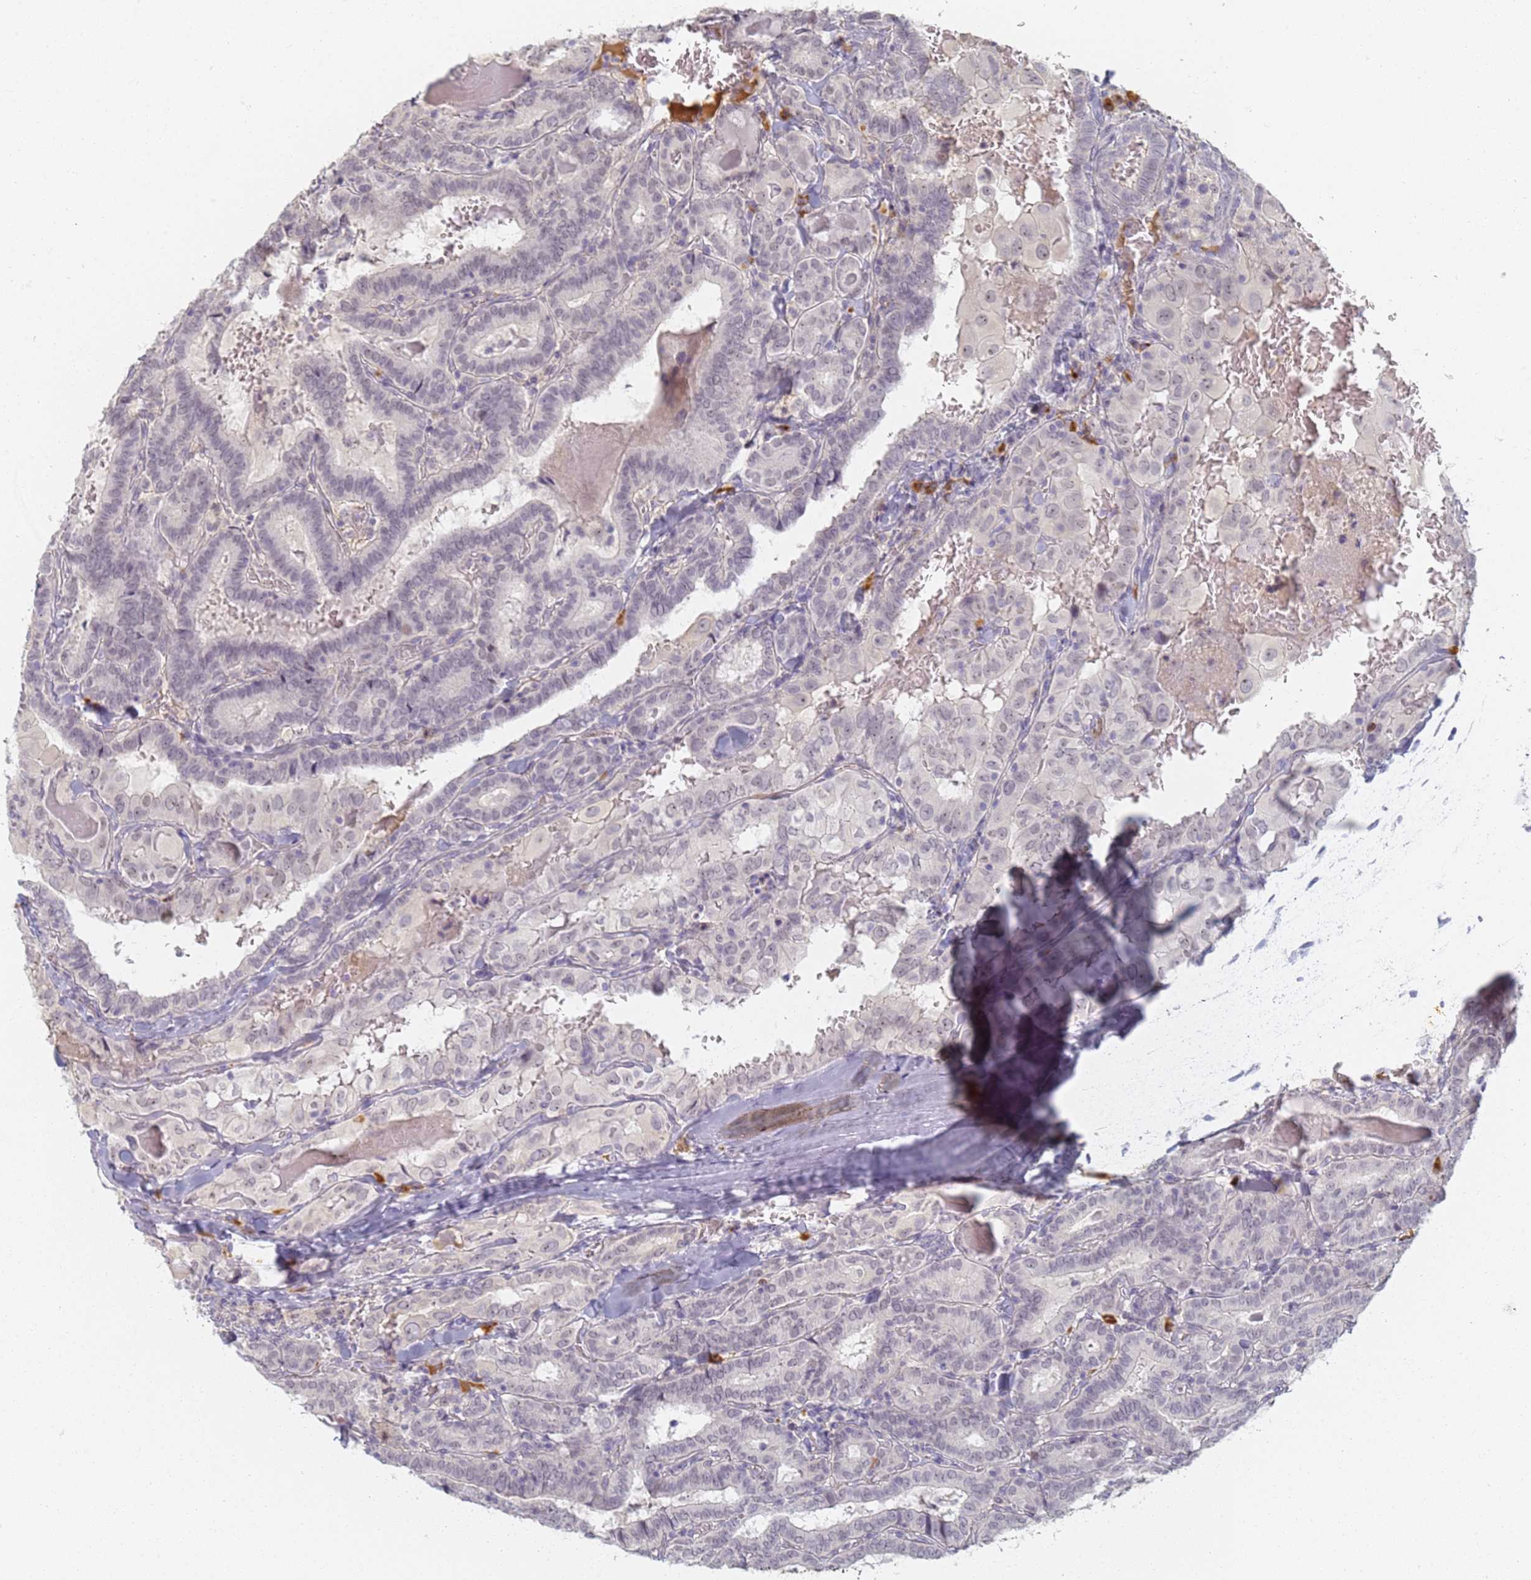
{"staining": {"intensity": "negative", "quantity": "none", "location": "none"}, "tissue": "thyroid cancer", "cell_type": "Tumor cells", "image_type": "cancer", "snomed": [{"axis": "morphology", "description": "Papillary adenocarcinoma, NOS"}, {"axis": "topography", "description": "Thyroid gland"}], "caption": "A high-resolution micrograph shows immunohistochemistry staining of thyroid cancer (papillary adenocarcinoma), which exhibits no significant expression in tumor cells. (DAB (3,3'-diaminobenzidine) immunohistochemistry (IHC), high magnification).", "gene": "SLC38A9", "patient": {"sex": "female", "age": 72}}